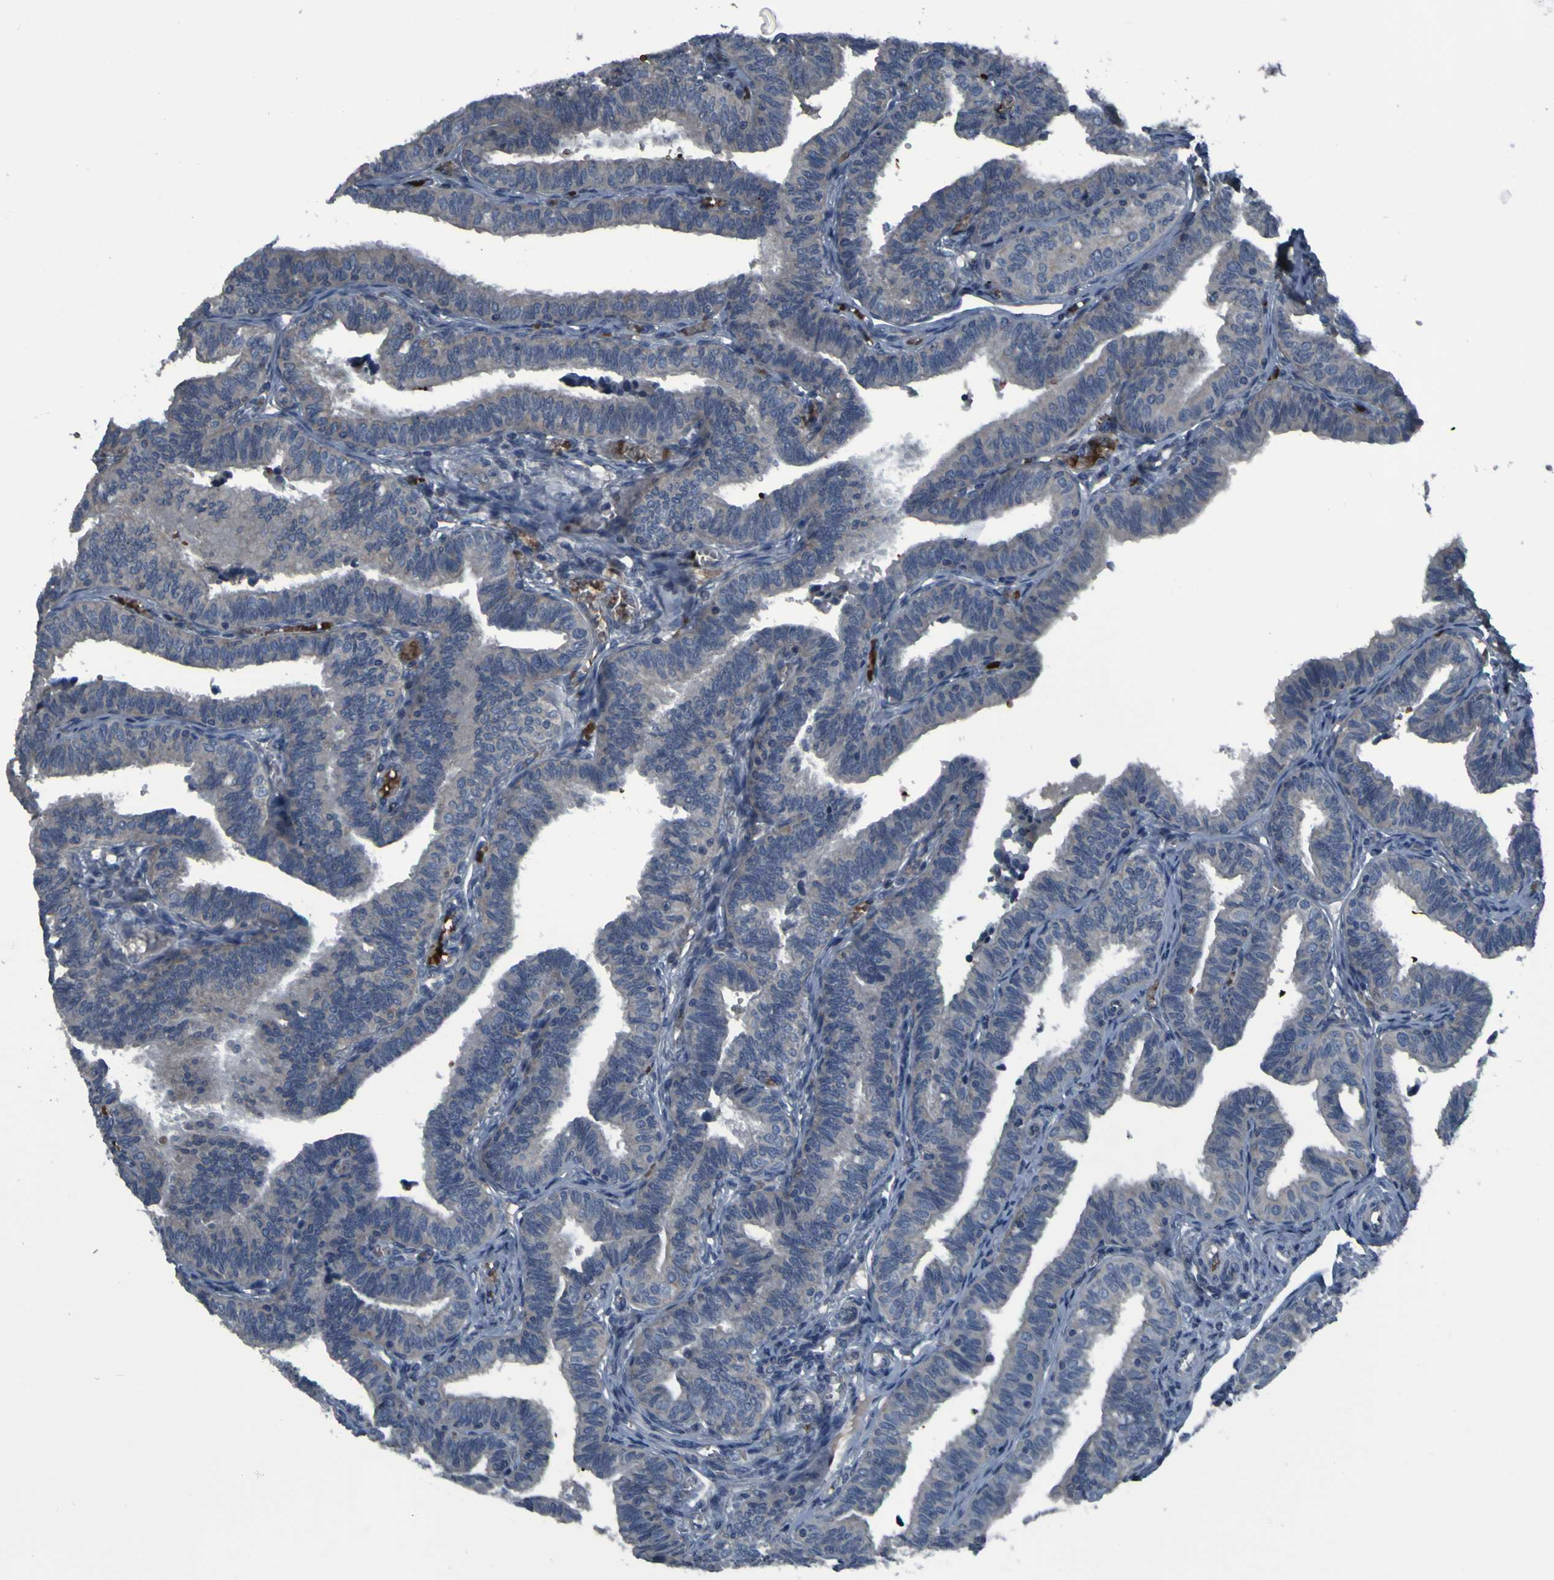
{"staining": {"intensity": "weak", "quantity": "25%-75%", "location": "cytoplasmic/membranous"}, "tissue": "fallopian tube", "cell_type": "Glandular cells", "image_type": "normal", "snomed": [{"axis": "morphology", "description": "Normal tissue, NOS"}, {"axis": "topography", "description": "Fallopian tube"}], "caption": "Brown immunohistochemical staining in unremarkable fallopian tube demonstrates weak cytoplasmic/membranous expression in about 25%-75% of glandular cells. (DAB IHC, brown staining for protein, blue staining for nuclei).", "gene": "GRAMD1A", "patient": {"sex": "female", "age": 46}}